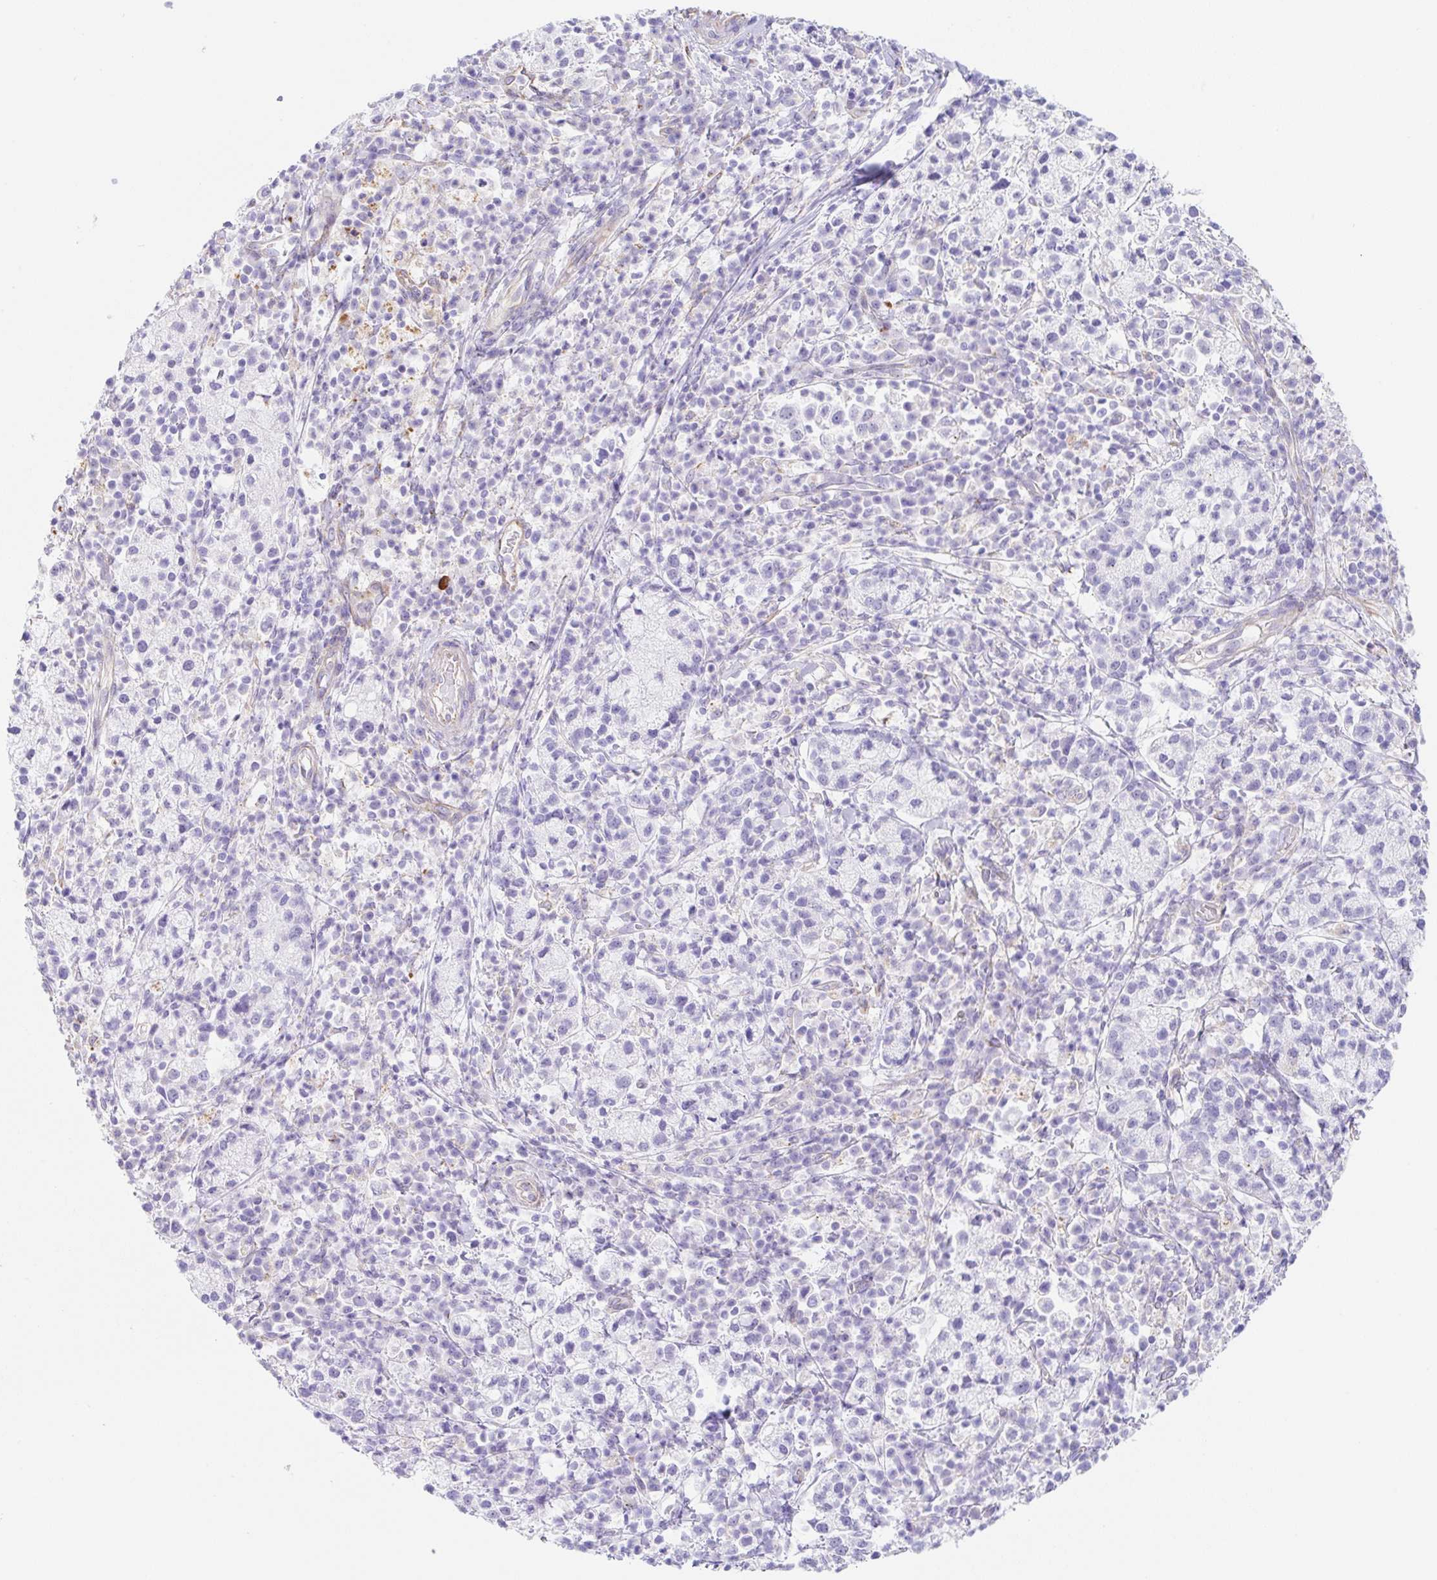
{"staining": {"intensity": "negative", "quantity": "none", "location": "none"}, "tissue": "cervical cancer", "cell_type": "Tumor cells", "image_type": "cancer", "snomed": [{"axis": "morphology", "description": "Normal tissue, NOS"}, {"axis": "morphology", "description": "Adenocarcinoma, NOS"}, {"axis": "topography", "description": "Cervix"}], "caption": "Human cervical cancer (adenocarcinoma) stained for a protein using immunohistochemistry (IHC) demonstrates no positivity in tumor cells.", "gene": "DKK4", "patient": {"sex": "female", "age": 44}}